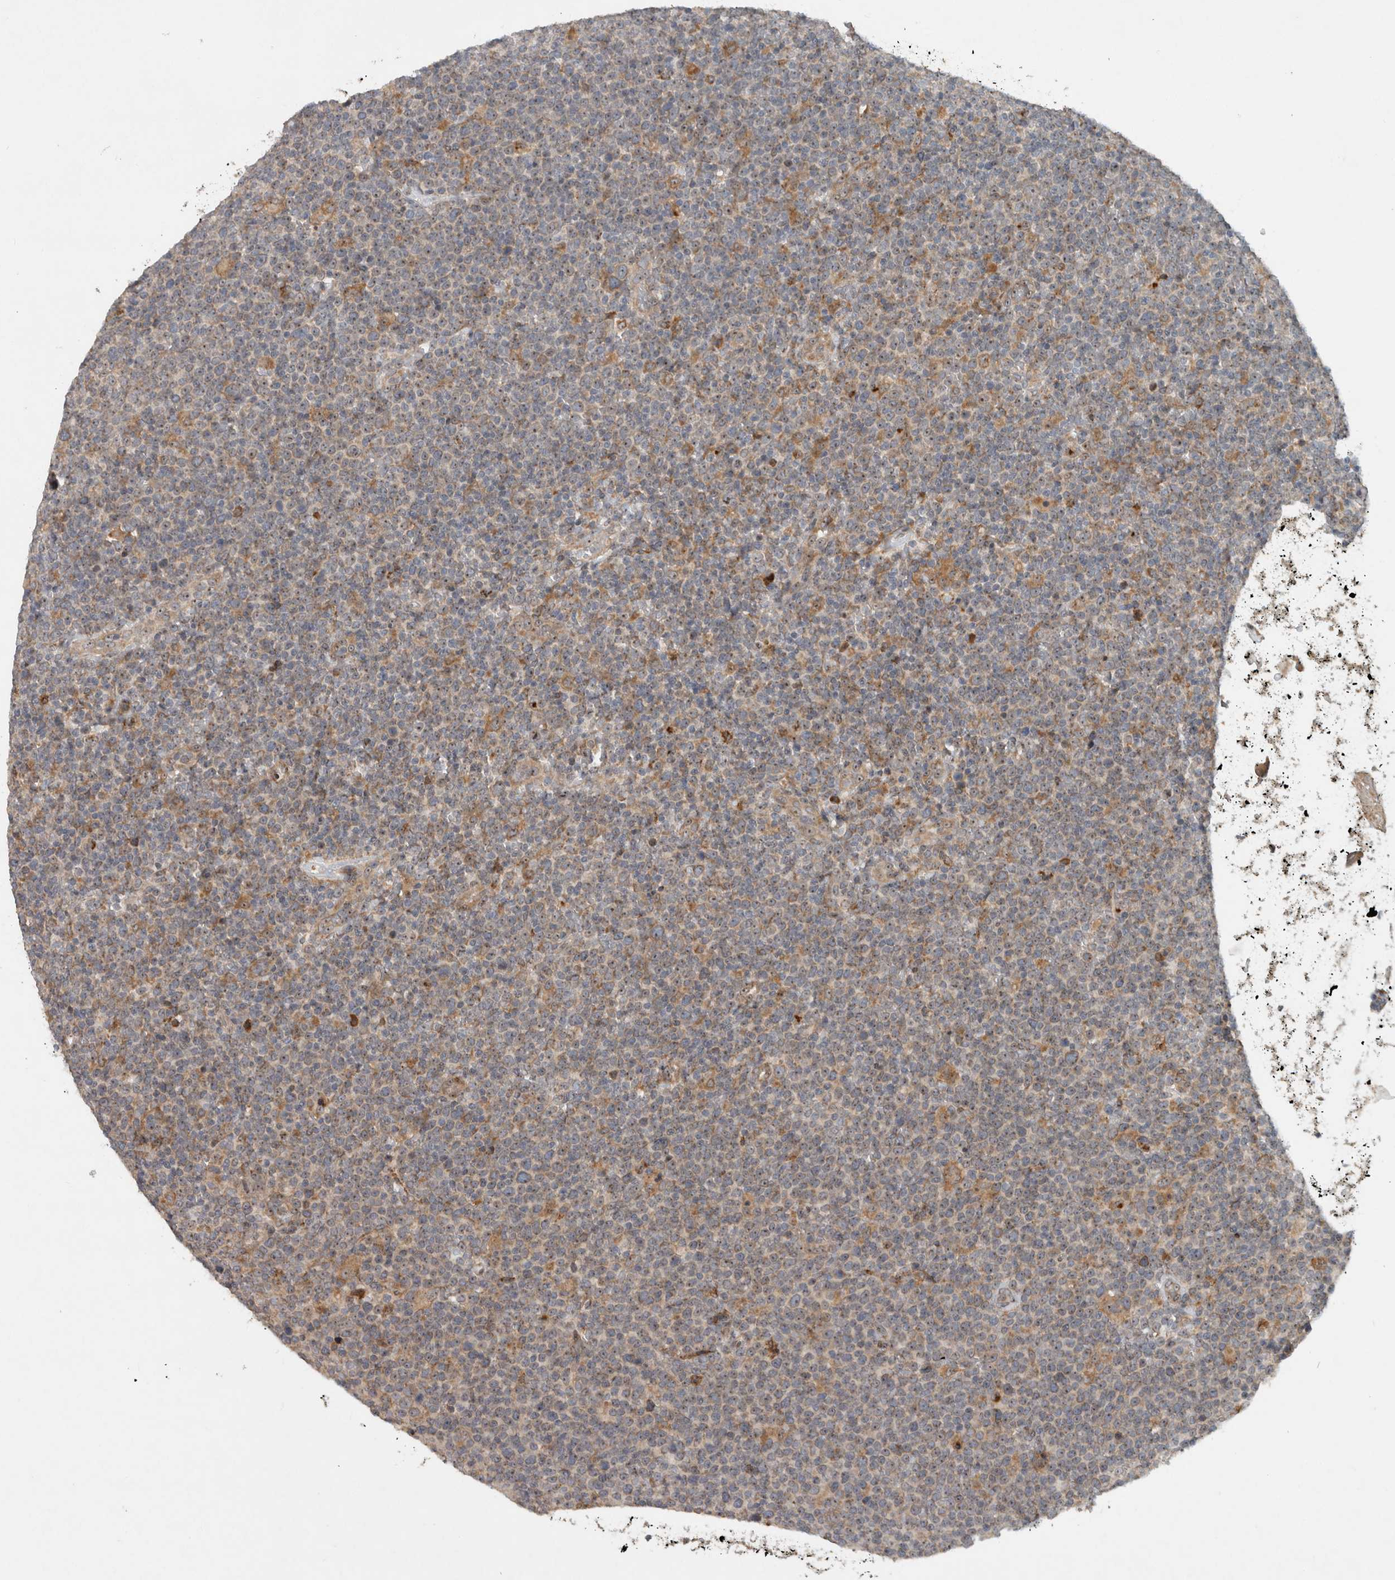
{"staining": {"intensity": "weak", "quantity": "25%-75%", "location": "nuclear"}, "tissue": "lymphoma", "cell_type": "Tumor cells", "image_type": "cancer", "snomed": [{"axis": "morphology", "description": "Malignant lymphoma, non-Hodgkin's type, High grade"}, {"axis": "topography", "description": "Lymph node"}], "caption": "Protein expression analysis of human malignant lymphoma, non-Hodgkin's type (high-grade) reveals weak nuclear positivity in about 25%-75% of tumor cells. Nuclei are stained in blue.", "gene": "GPR137B", "patient": {"sex": "male", "age": 61}}